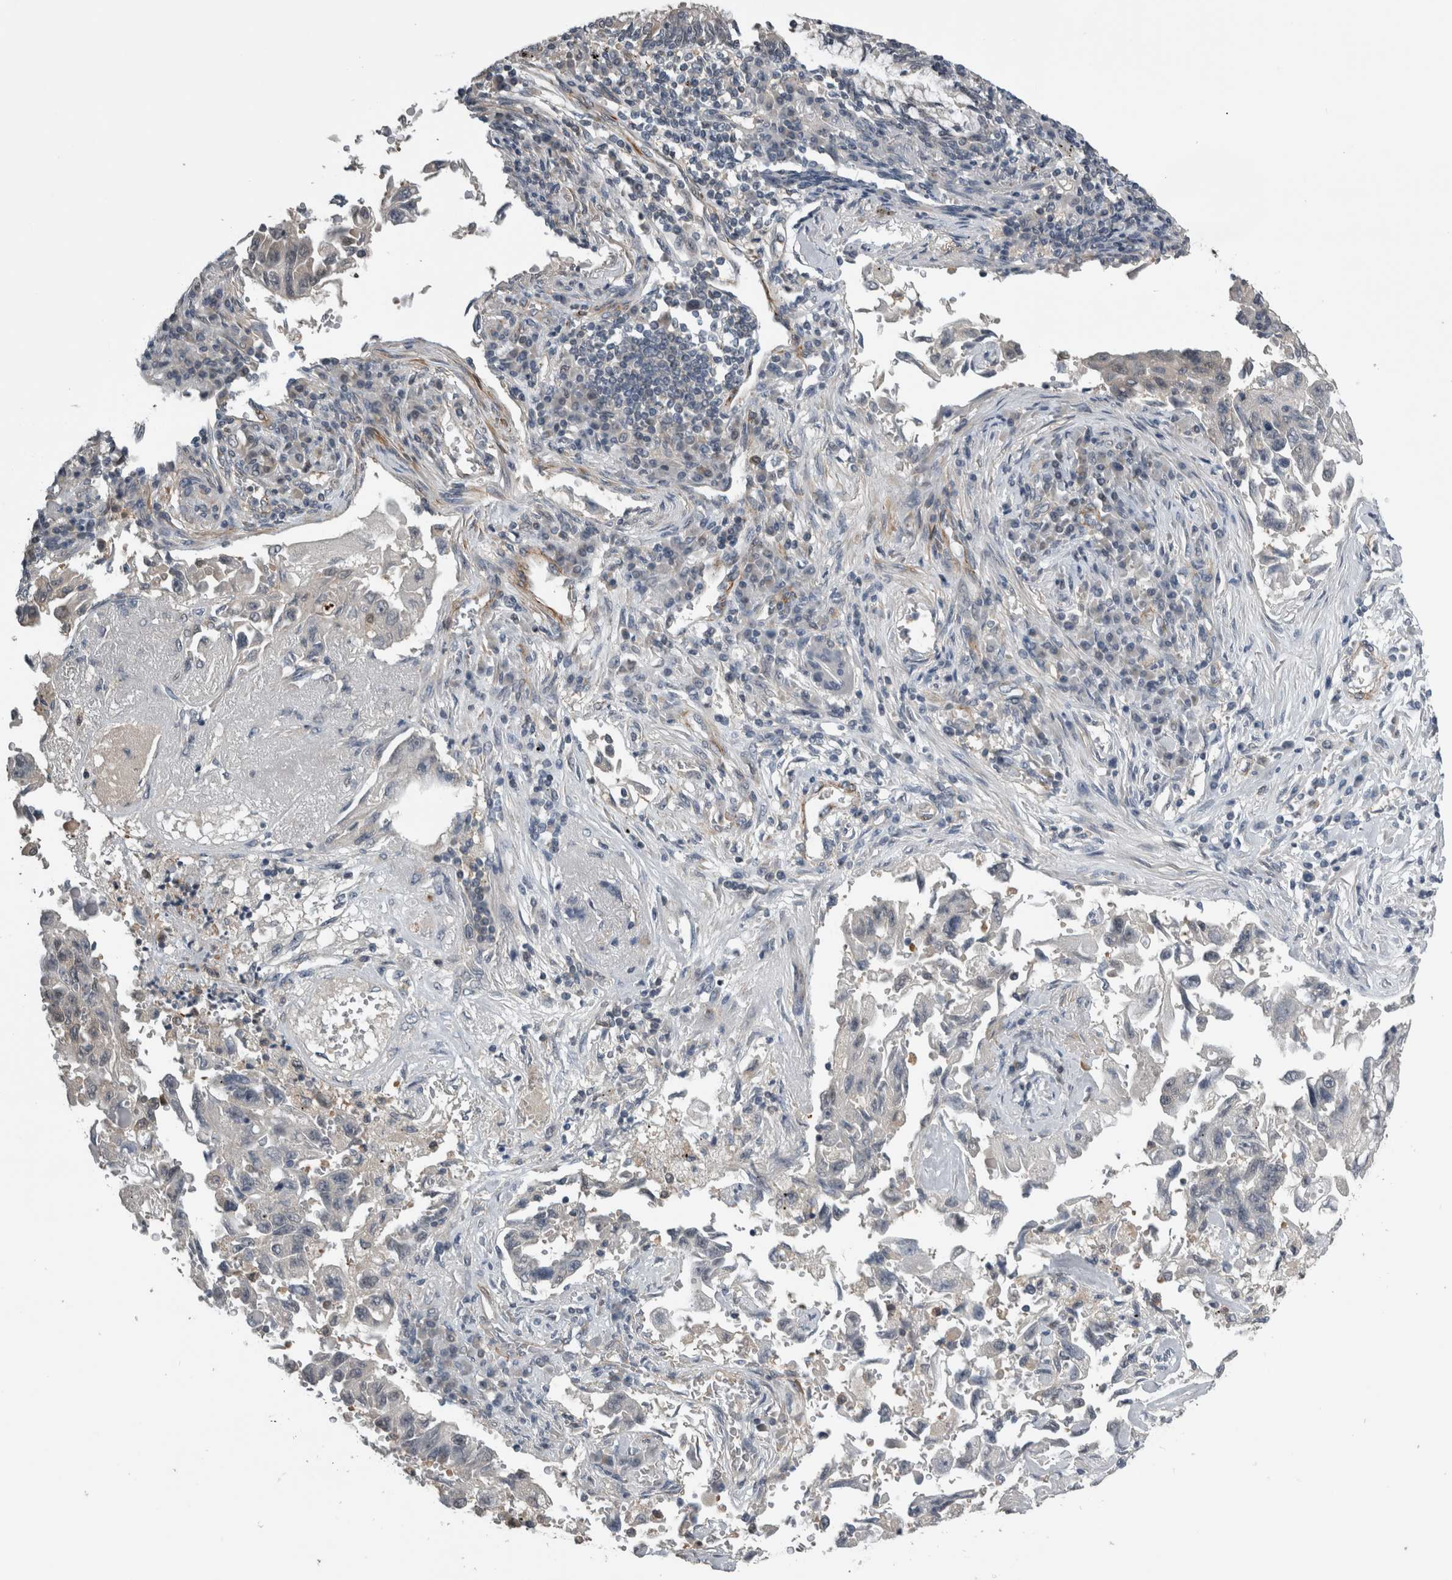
{"staining": {"intensity": "negative", "quantity": "none", "location": "none"}, "tissue": "lung cancer", "cell_type": "Tumor cells", "image_type": "cancer", "snomed": [{"axis": "morphology", "description": "Adenocarcinoma, NOS"}, {"axis": "topography", "description": "Lung"}], "caption": "DAB (3,3'-diaminobenzidine) immunohistochemical staining of lung adenocarcinoma demonstrates no significant positivity in tumor cells.", "gene": "NAPRT", "patient": {"sex": "female", "age": 51}}